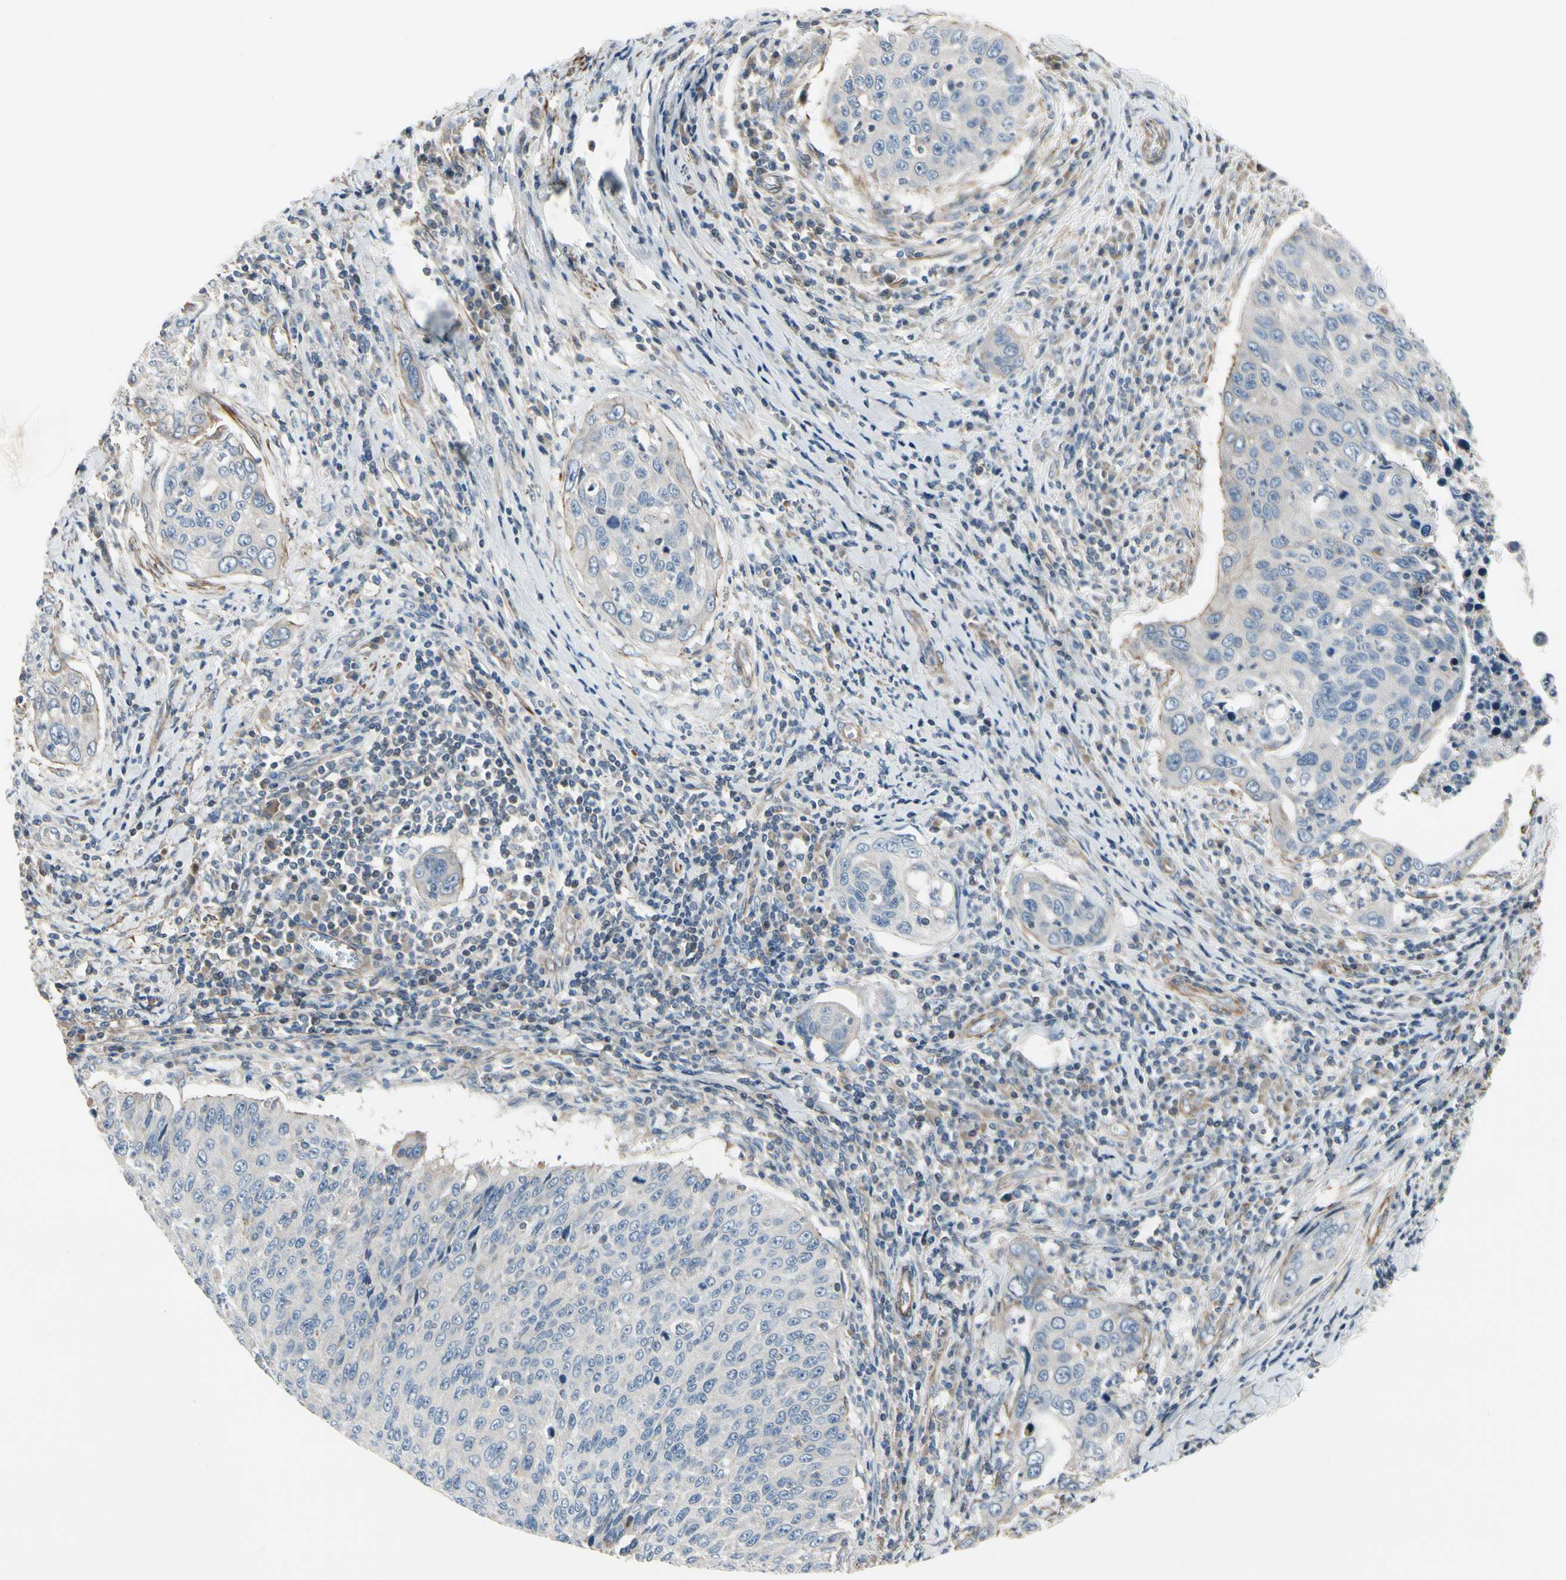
{"staining": {"intensity": "negative", "quantity": "none", "location": "none"}, "tissue": "cervical cancer", "cell_type": "Tumor cells", "image_type": "cancer", "snomed": [{"axis": "morphology", "description": "Squamous cell carcinoma, NOS"}, {"axis": "topography", "description": "Cervix"}], "caption": "High magnification brightfield microscopy of cervical squamous cell carcinoma stained with DAB (3,3'-diaminobenzidine) (brown) and counterstained with hematoxylin (blue): tumor cells show no significant expression.", "gene": "TPM1", "patient": {"sex": "female", "age": 53}}